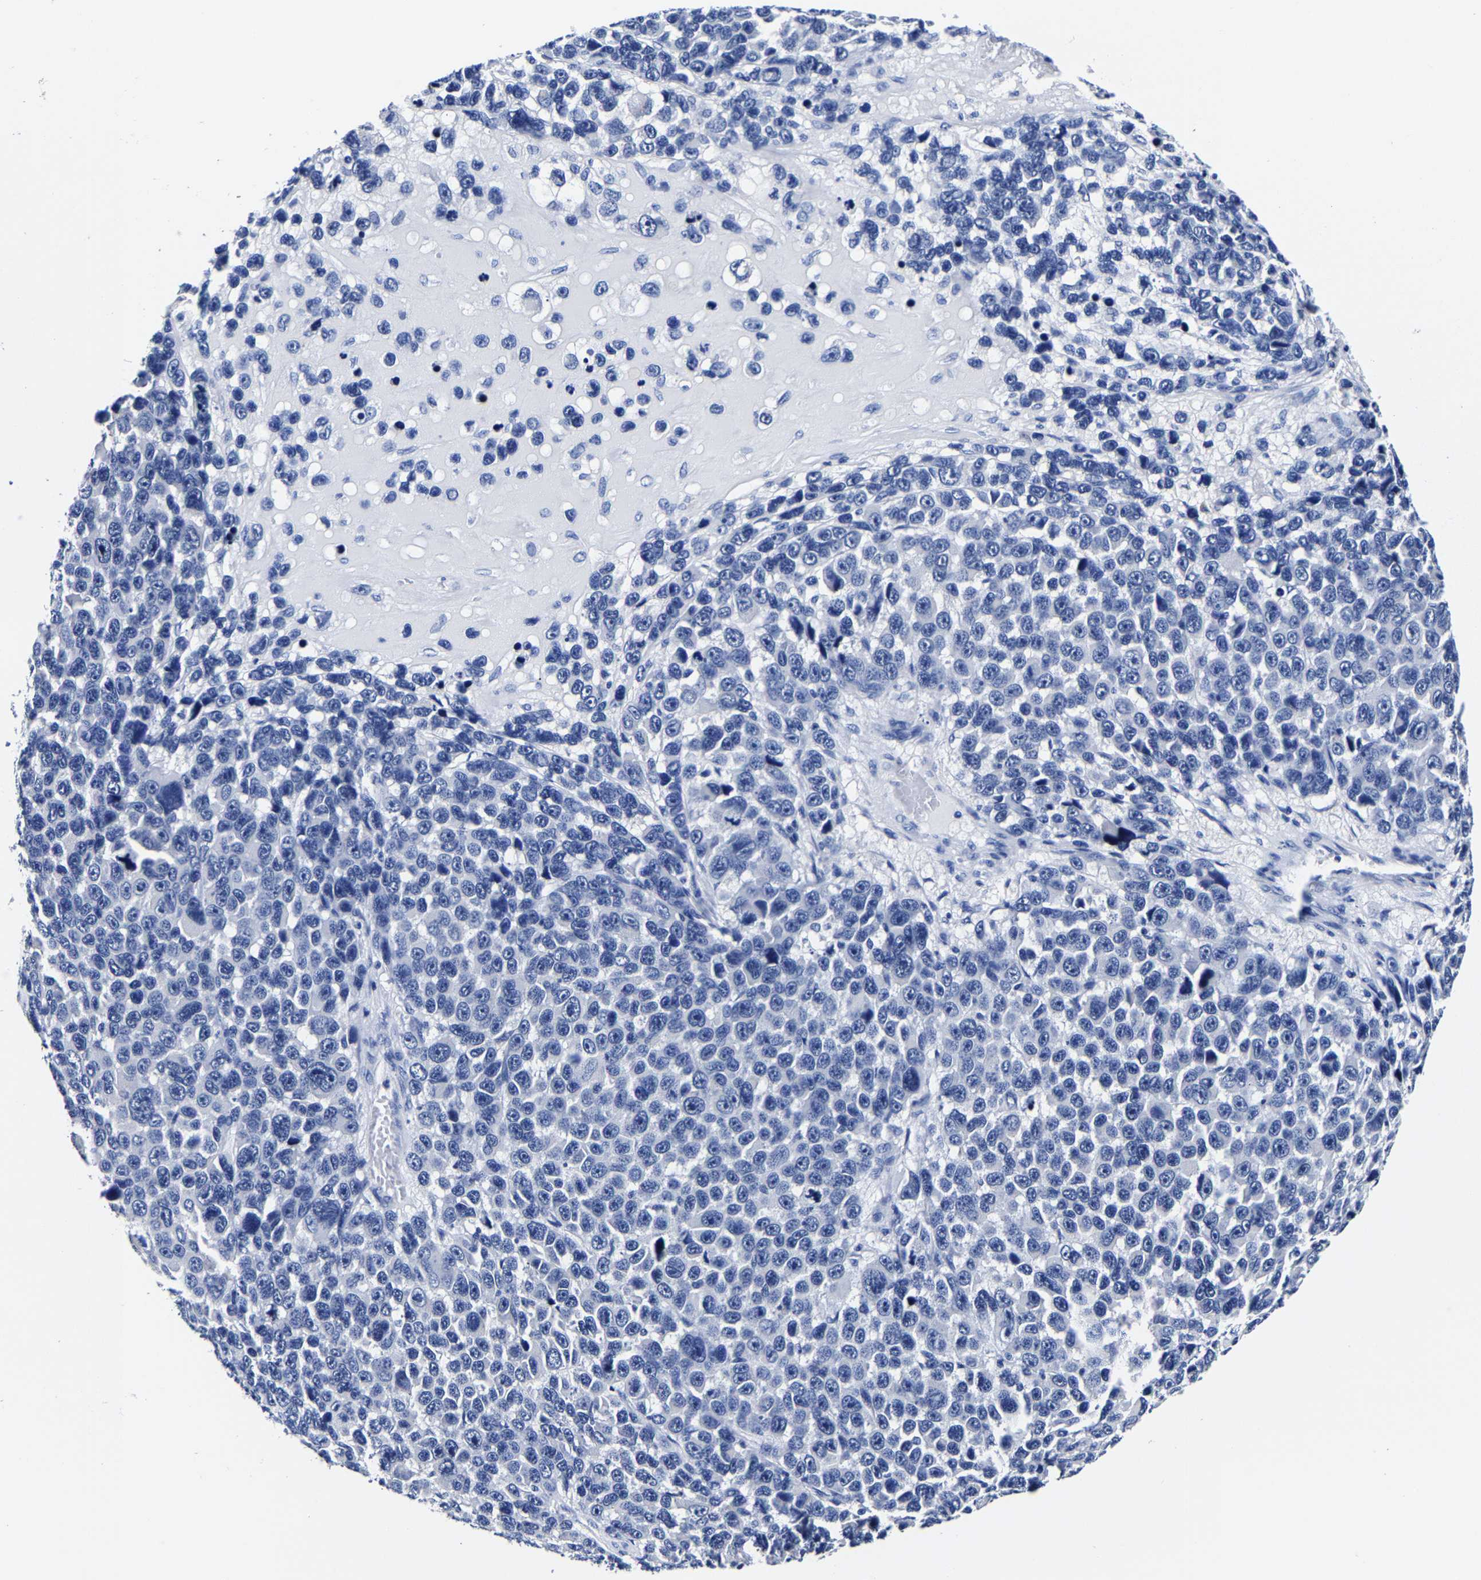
{"staining": {"intensity": "negative", "quantity": "none", "location": "none"}, "tissue": "melanoma", "cell_type": "Tumor cells", "image_type": "cancer", "snomed": [{"axis": "morphology", "description": "Malignant melanoma, NOS"}, {"axis": "topography", "description": "Skin"}], "caption": "High power microscopy image of an IHC micrograph of melanoma, revealing no significant expression in tumor cells.", "gene": "CPA2", "patient": {"sex": "male", "age": 53}}